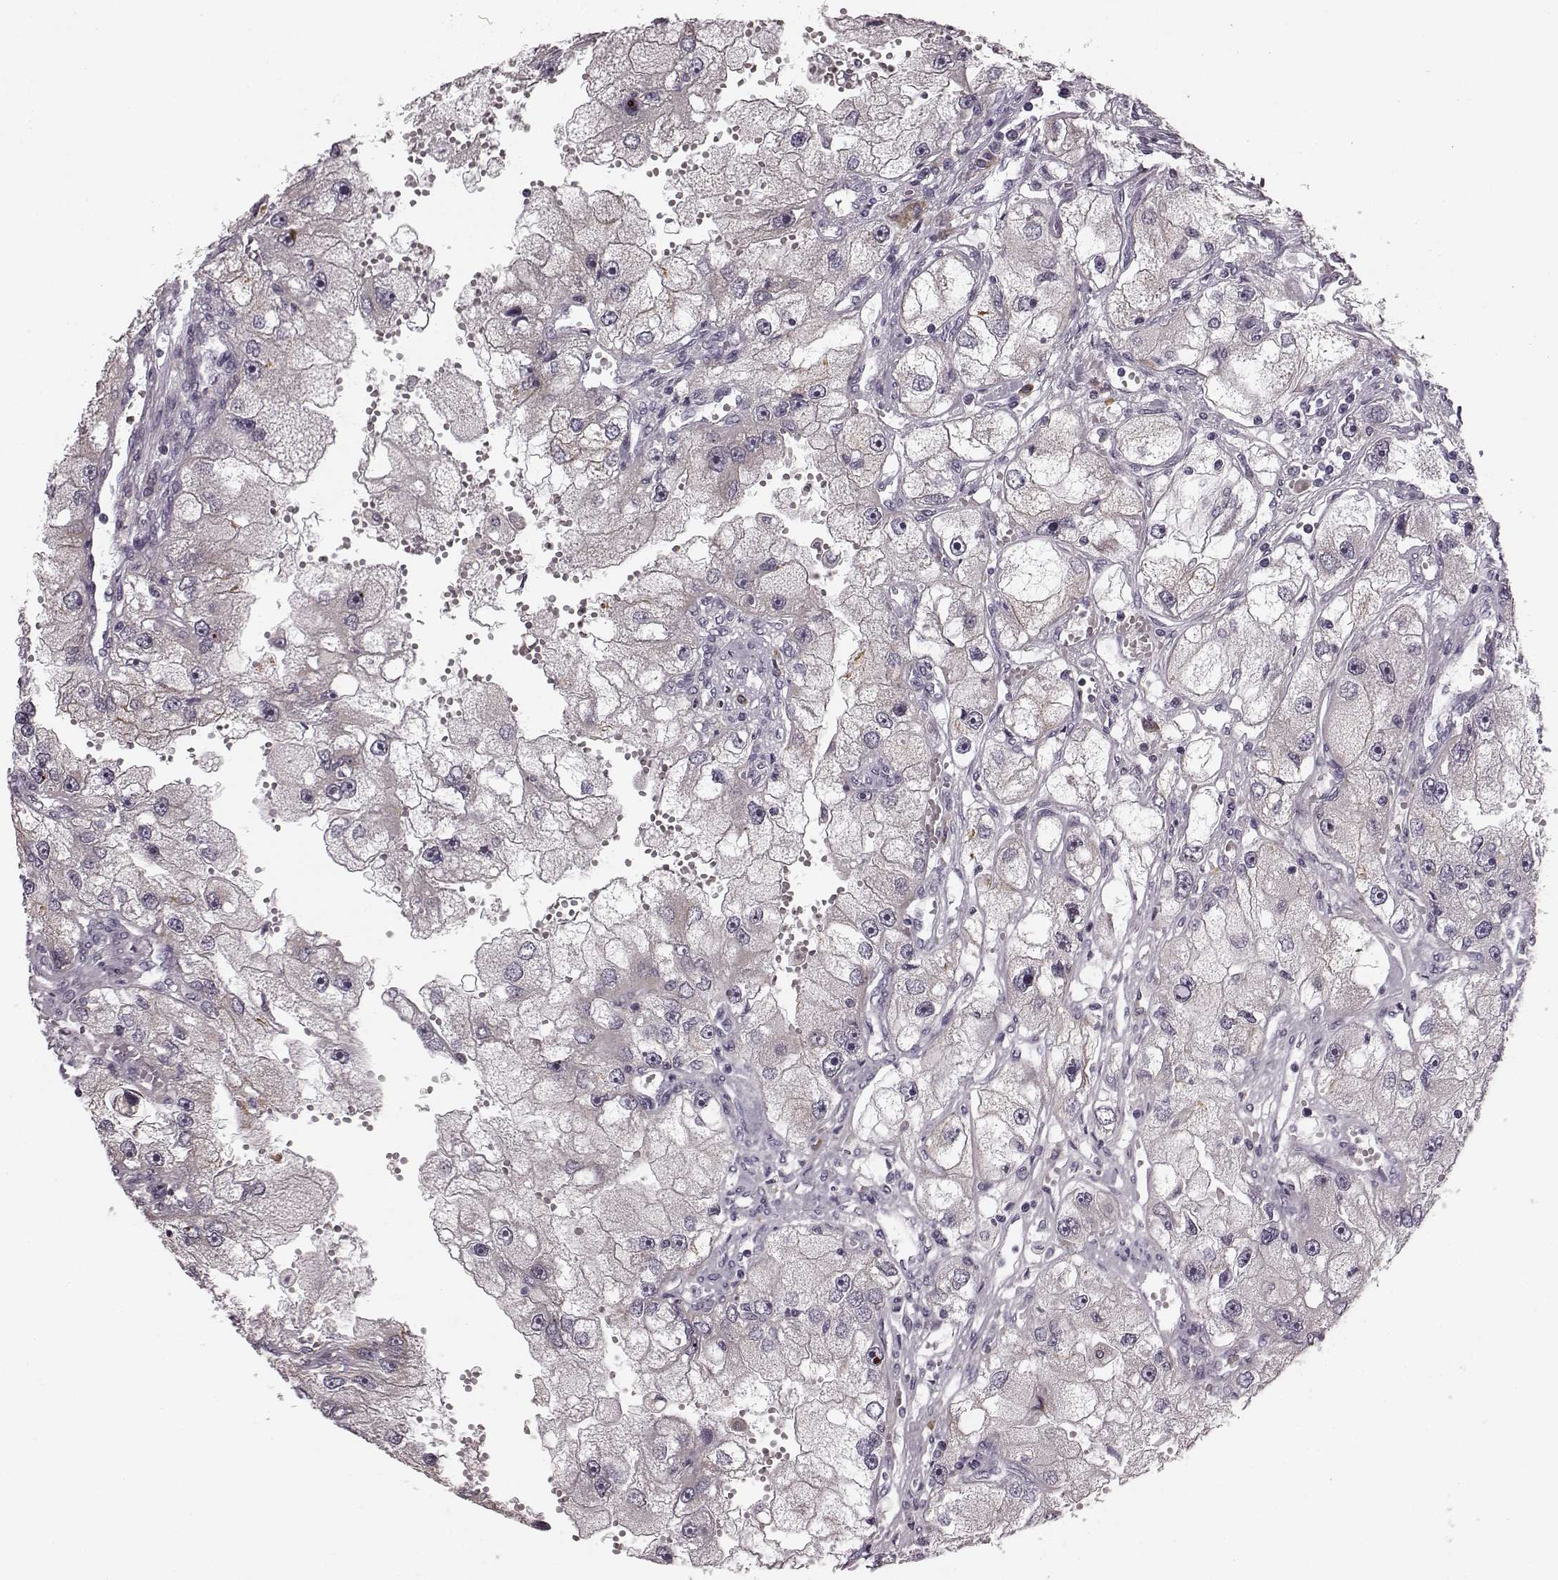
{"staining": {"intensity": "negative", "quantity": "none", "location": "none"}, "tissue": "renal cancer", "cell_type": "Tumor cells", "image_type": "cancer", "snomed": [{"axis": "morphology", "description": "Adenocarcinoma, NOS"}, {"axis": "topography", "description": "Kidney"}], "caption": "This is an immunohistochemistry (IHC) photomicrograph of human renal cancer. There is no positivity in tumor cells.", "gene": "FAM234B", "patient": {"sex": "male", "age": 63}}